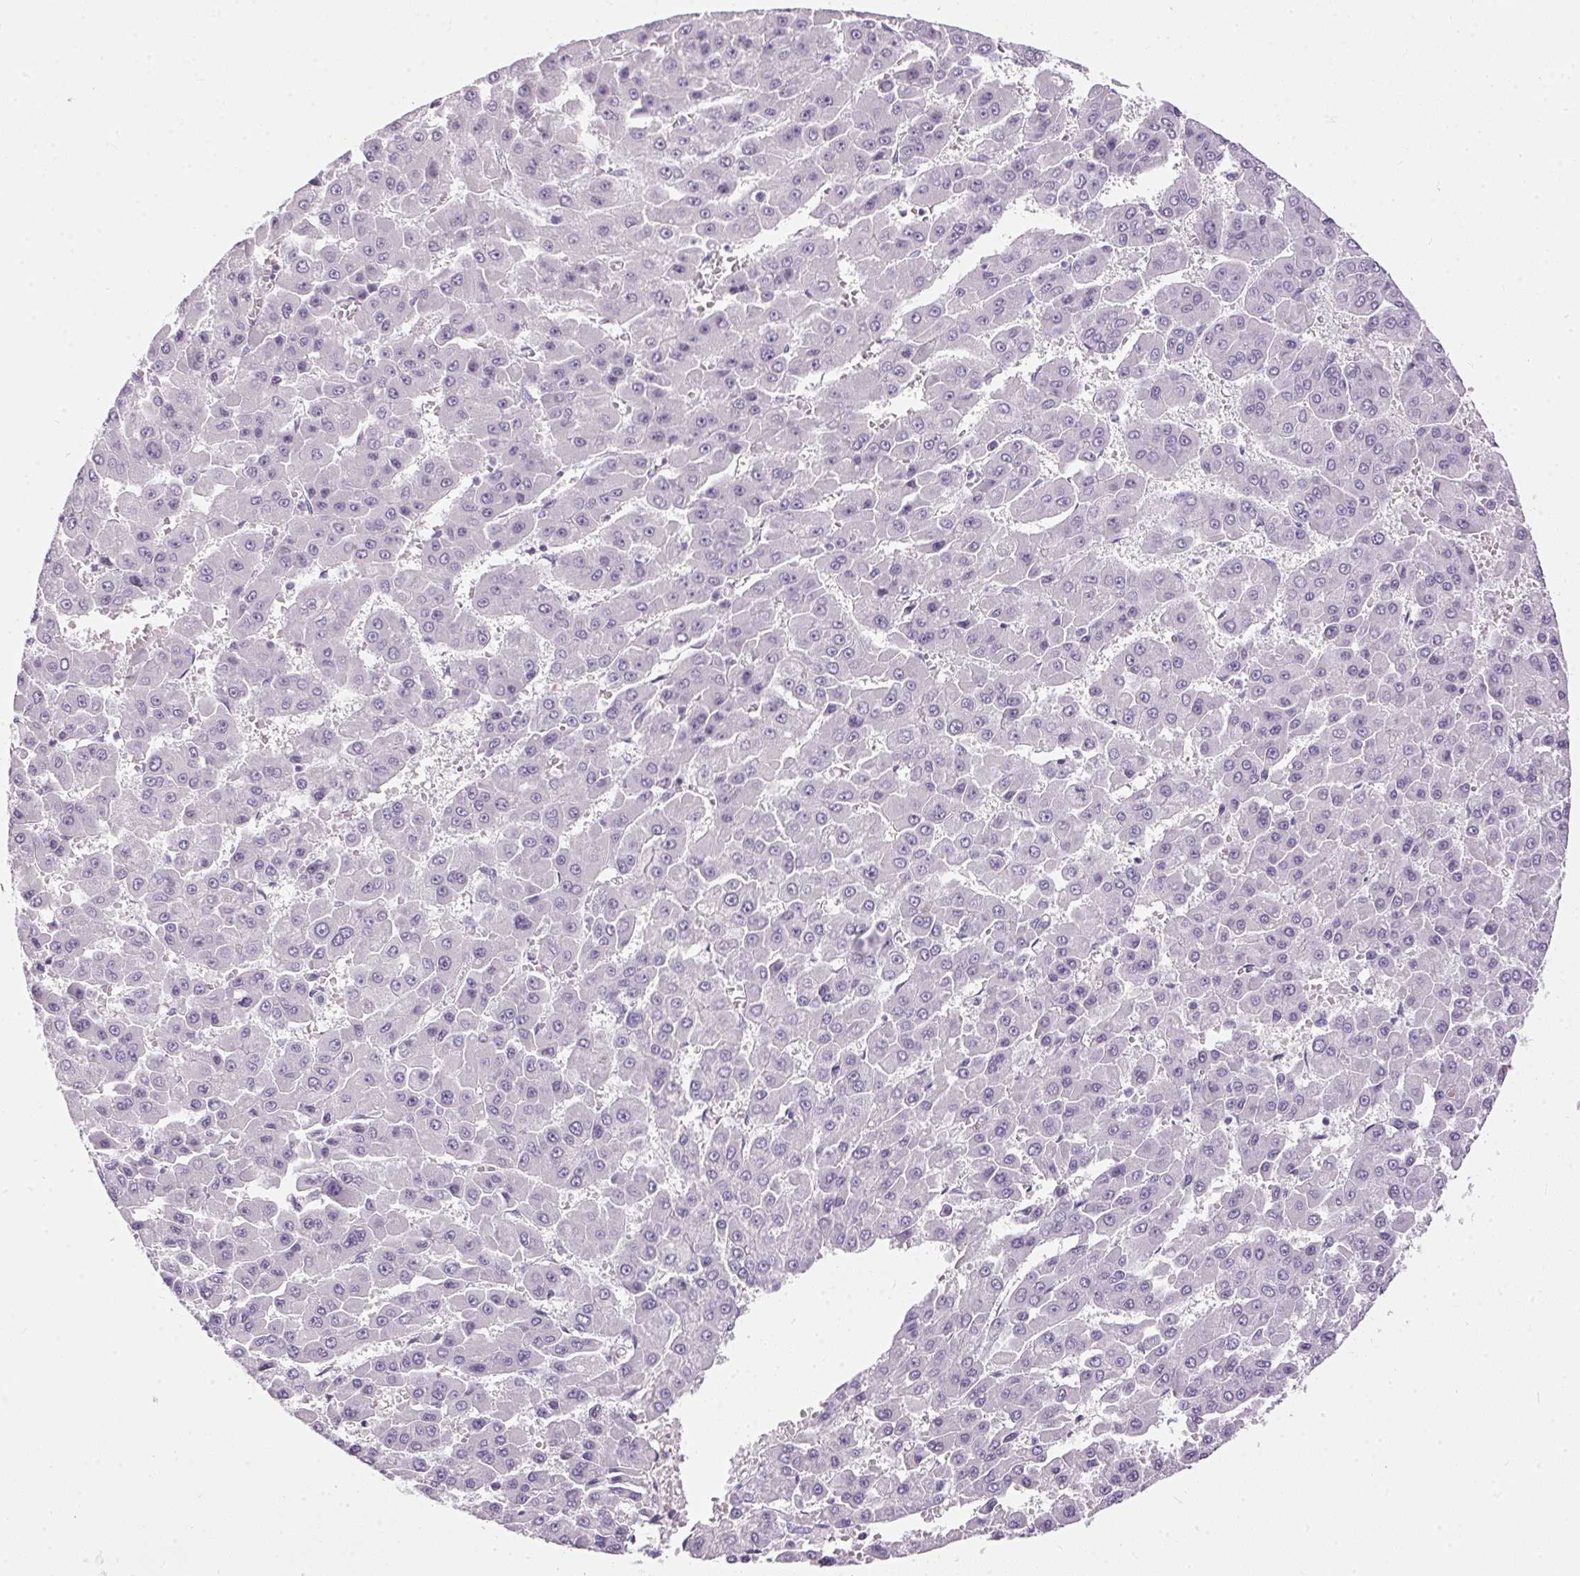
{"staining": {"intensity": "negative", "quantity": "none", "location": "none"}, "tissue": "liver cancer", "cell_type": "Tumor cells", "image_type": "cancer", "snomed": [{"axis": "morphology", "description": "Carcinoma, Hepatocellular, NOS"}, {"axis": "topography", "description": "Liver"}], "caption": "There is no significant positivity in tumor cells of liver cancer.", "gene": "GBP6", "patient": {"sex": "male", "age": 78}}